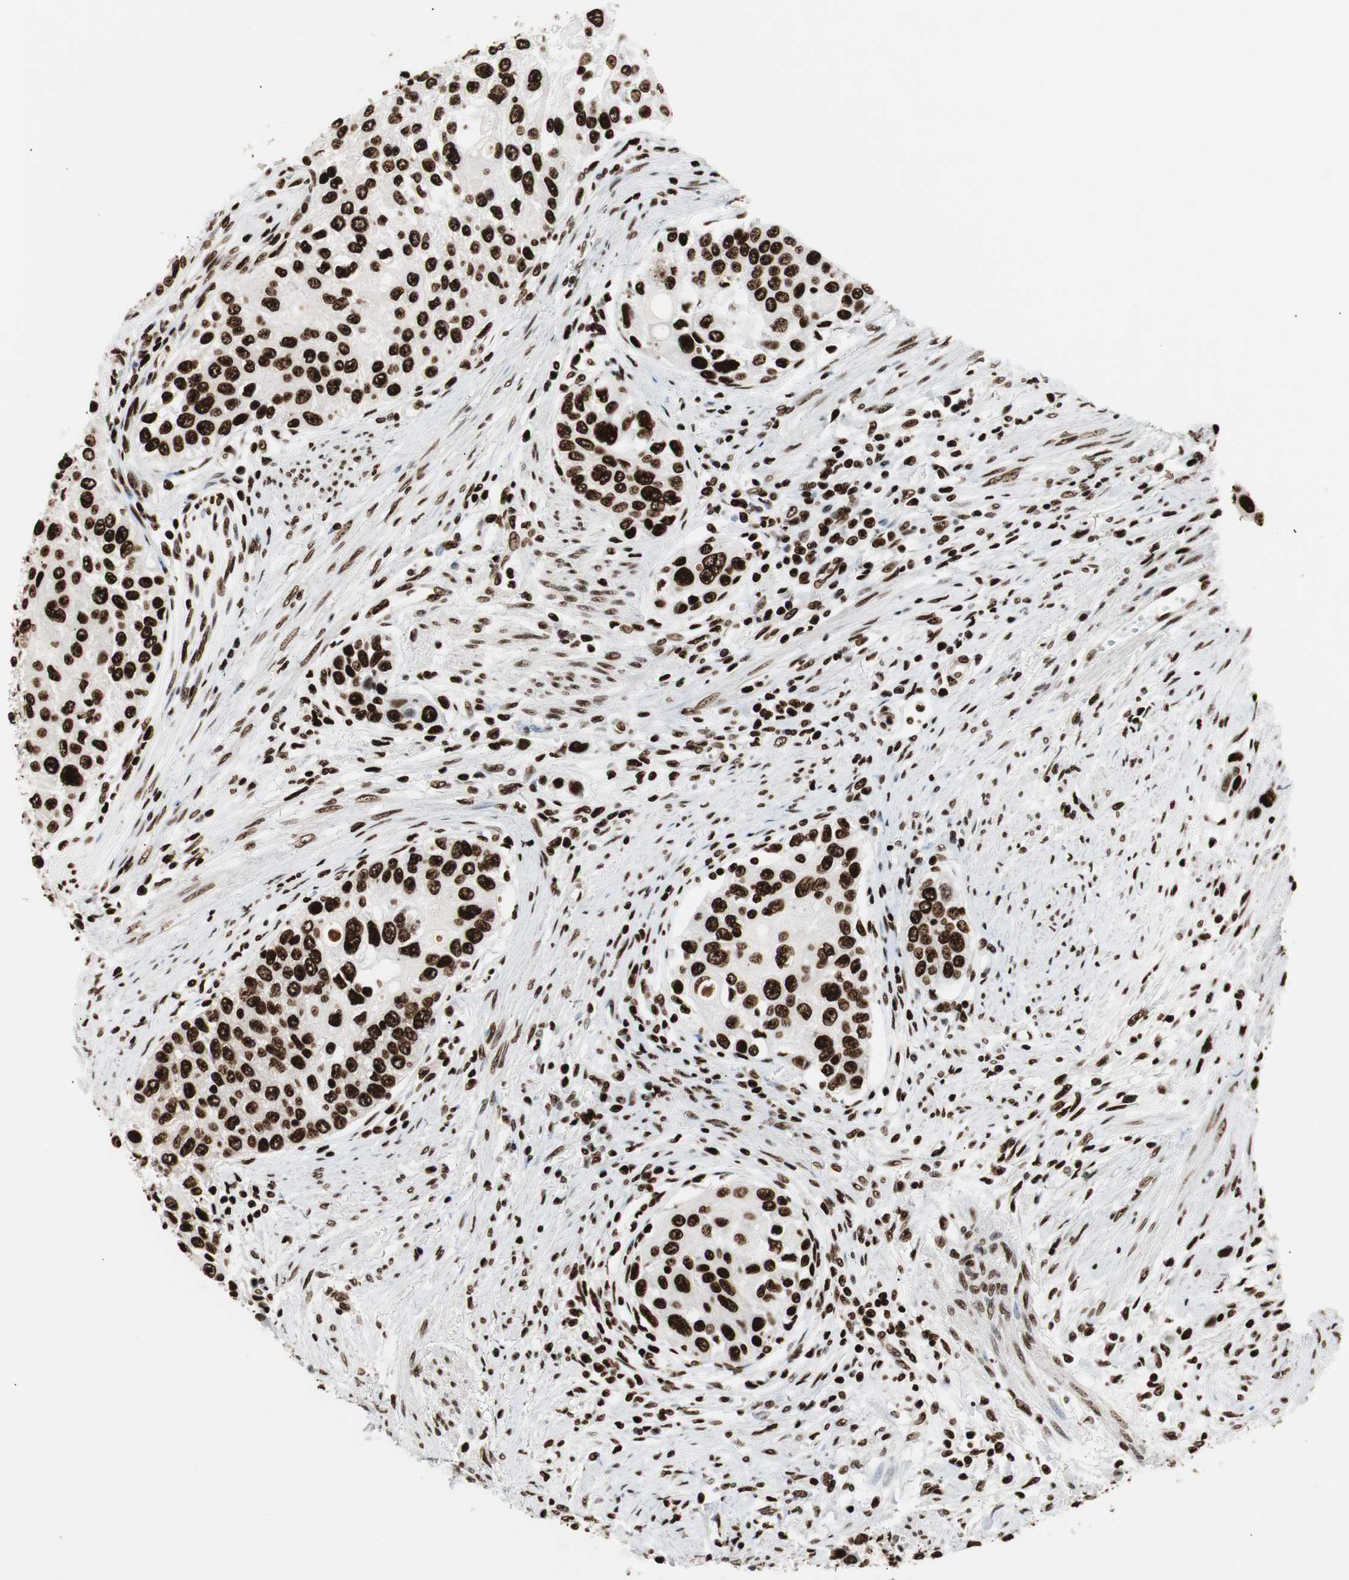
{"staining": {"intensity": "strong", "quantity": ">75%", "location": "nuclear"}, "tissue": "urothelial cancer", "cell_type": "Tumor cells", "image_type": "cancer", "snomed": [{"axis": "morphology", "description": "Urothelial carcinoma, High grade"}, {"axis": "topography", "description": "Urinary bladder"}], "caption": "Strong nuclear staining for a protein is identified in about >75% of tumor cells of urothelial carcinoma (high-grade) using immunohistochemistry.", "gene": "MTA2", "patient": {"sex": "female", "age": 56}}